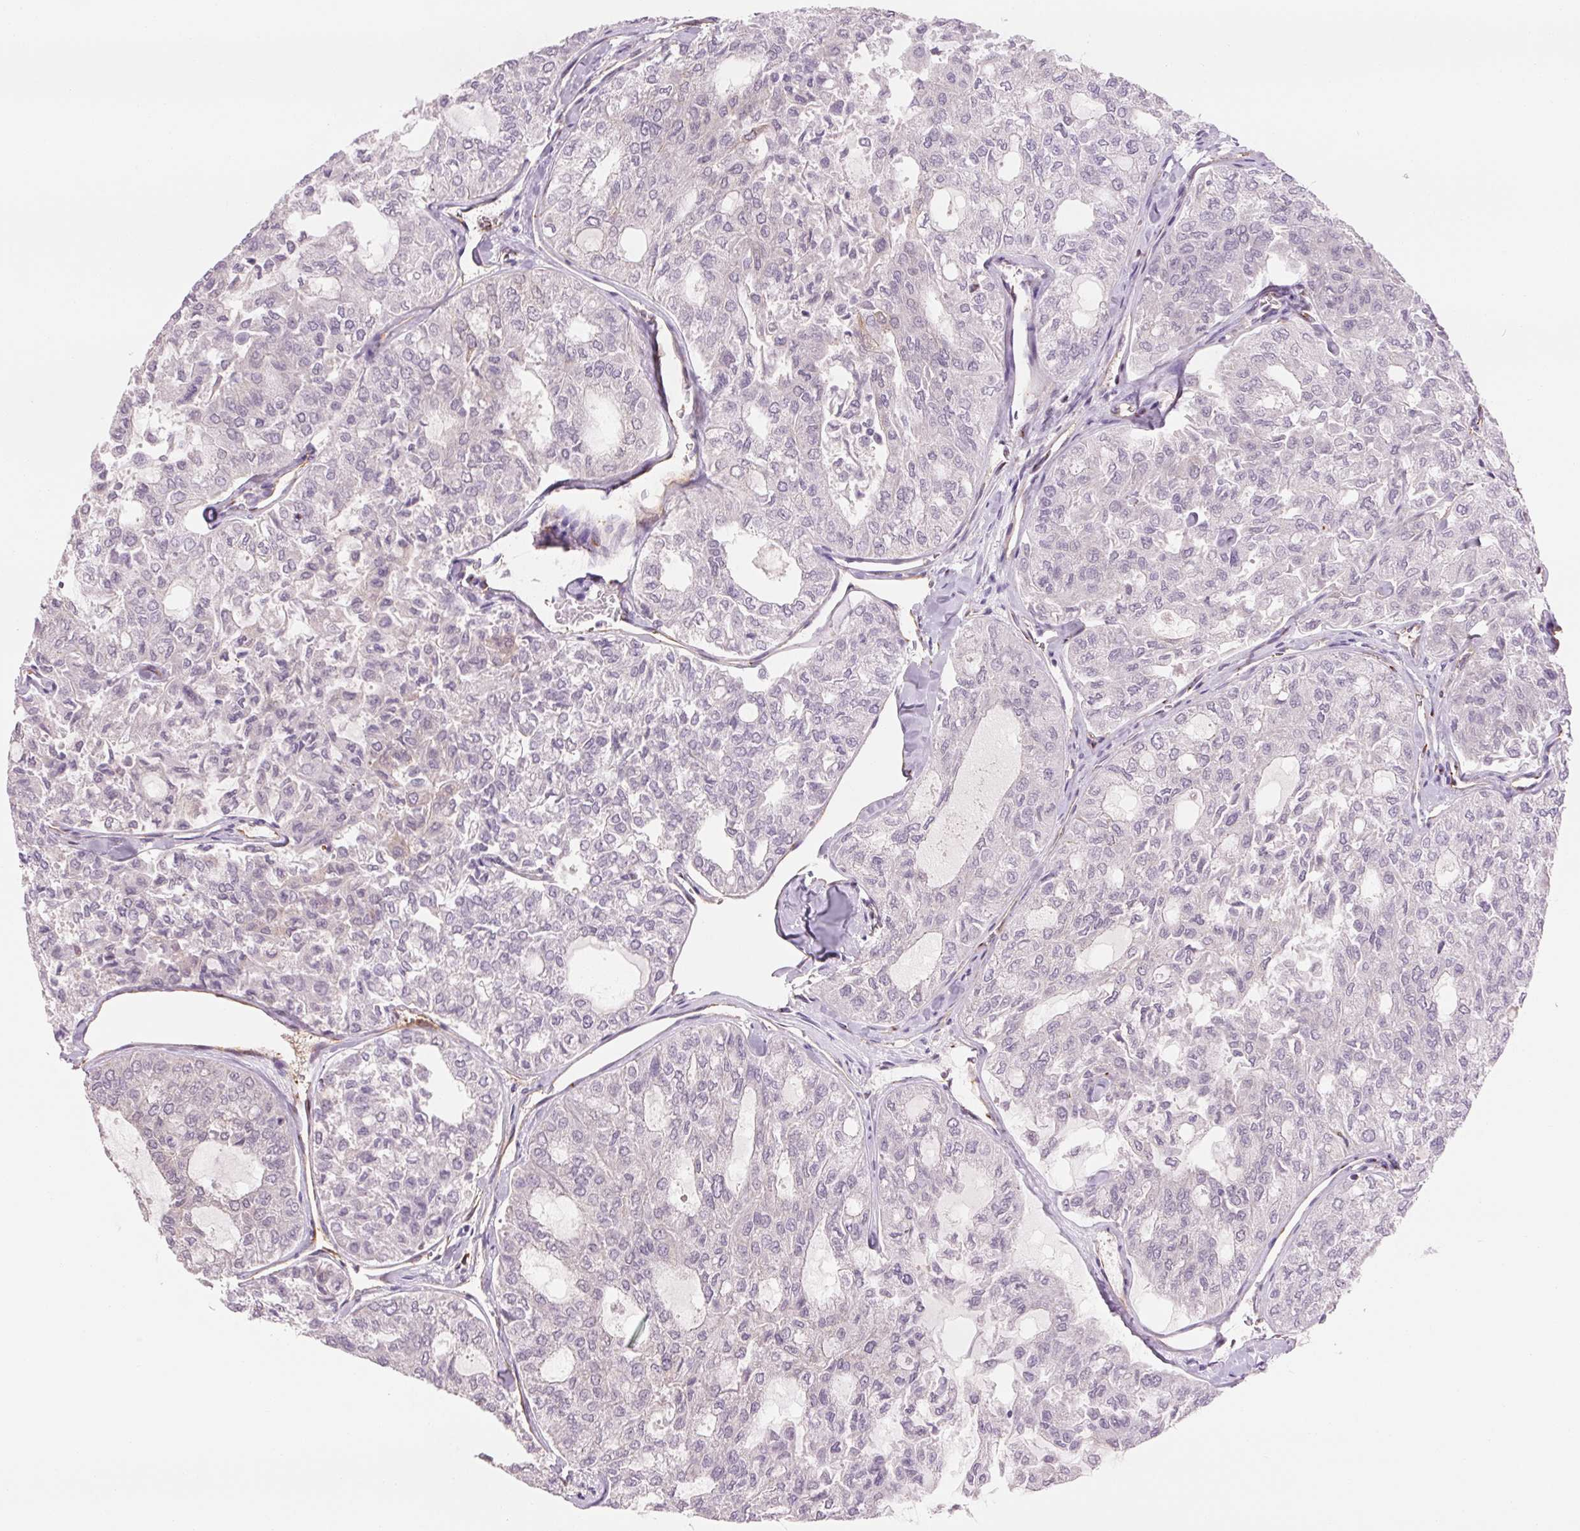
{"staining": {"intensity": "negative", "quantity": "none", "location": "none"}, "tissue": "thyroid cancer", "cell_type": "Tumor cells", "image_type": "cancer", "snomed": [{"axis": "morphology", "description": "Follicular adenoma carcinoma, NOS"}, {"axis": "topography", "description": "Thyroid gland"}], "caption": "Immunohistochemical staining of thyroid follicular adenoma carcinoma demonstrates no significant expression in tumor cells.", "gene": "ANKRD13B", "patient": {"sex": "male", "age": 75}}